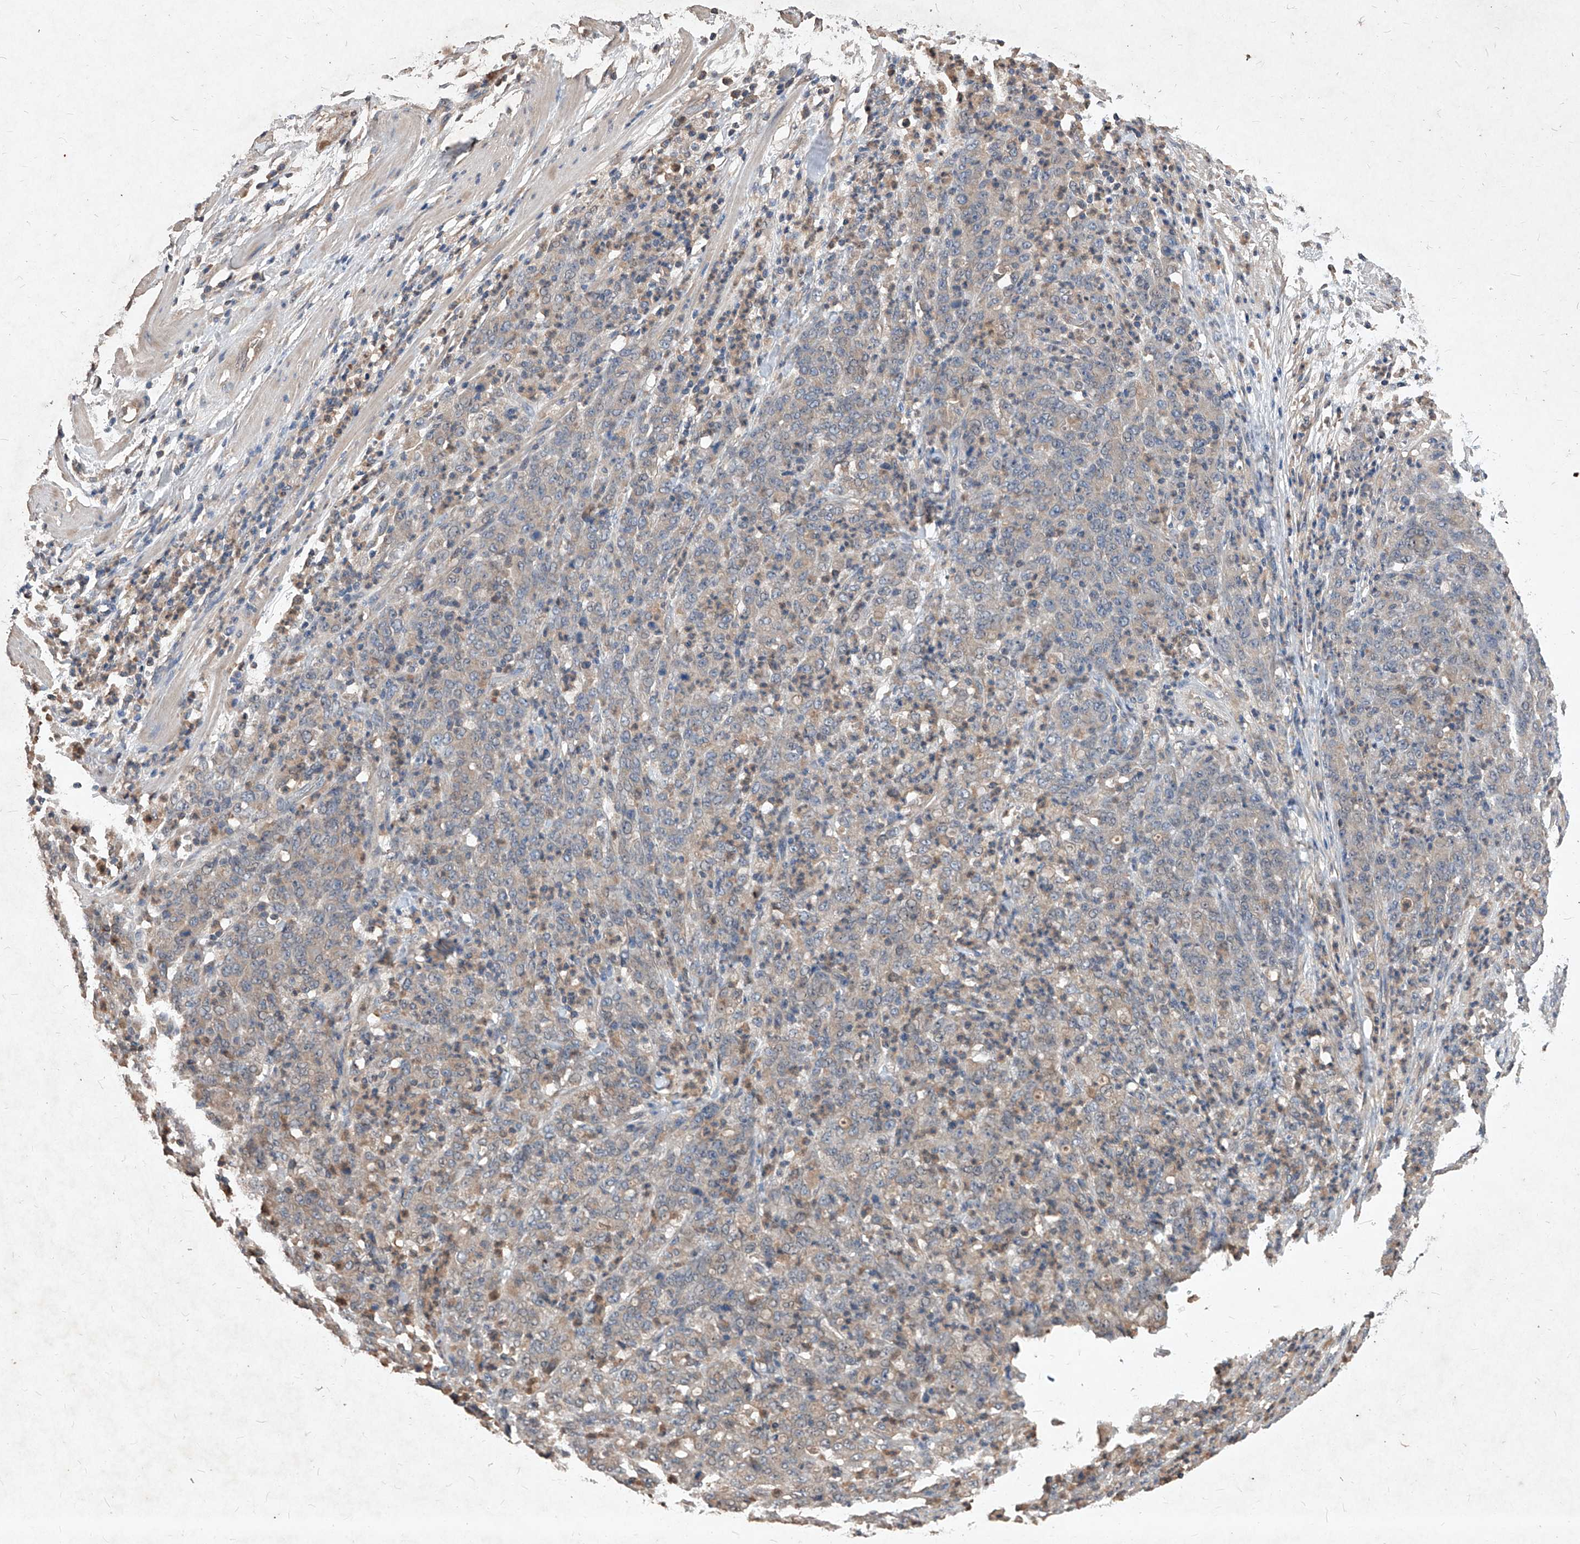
{"staining": {"intensity": "negative", "quantity": "none", "location": "none"}, "tissue": "stomach cancer", "cell_type": "Tumor cells", "image_type": "cancer", "snomed": [{"axis": "morphology", "description": "Adenocarcinoma, NOS"}, {"axis": "topography", "description": "Stomach, lower"}], "caption": "Micrograph shows no significant protein positivity in tumor cells of stomach cancer.", "gene": "SYNGR1", "patient": {"sex": "female", "age": 71}}